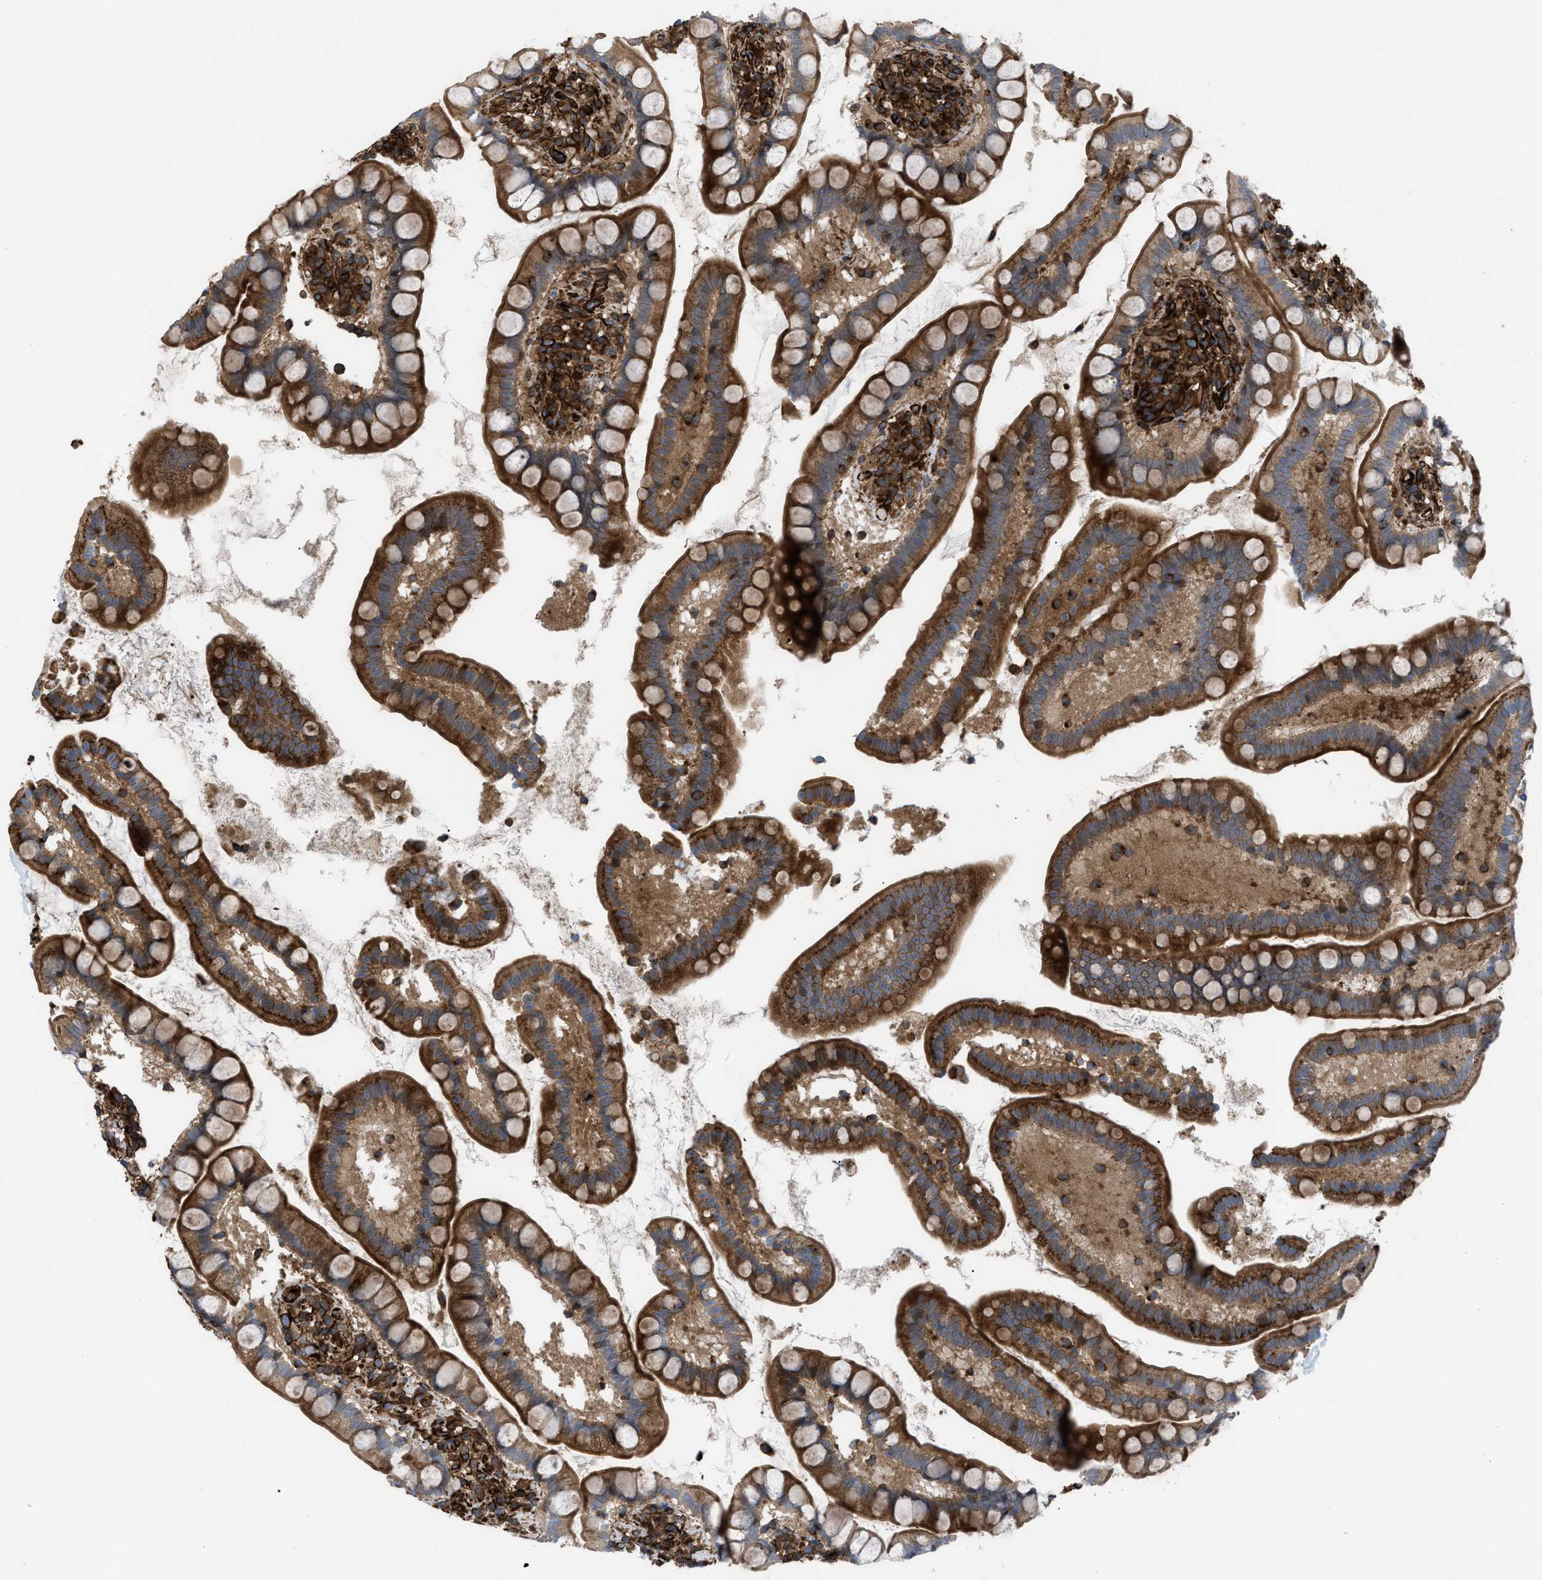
{"staining": {"intensity": "moderate", "quantity": ">75%", "location": "cytoplasmic/membranous"}, "tissue": "small intestine", "cell_type": "Glandular cells", "image_type": "normal", "snomed": [{"axis": "morphology", "description": "Normal tissue, NOS"}, {"axis": "topography", "description": "Small intestine"}], "caption": "Immunohistochemistry (IHC) (DAB (3,3'-diaminobenzidine)) staining of normal small intestine exhibits moderate cytoplasmic/membranous protein staining in about >75% of glandular cells.", "gene": "PTPRE", "patient": {"sex": "female", "age": 84}}